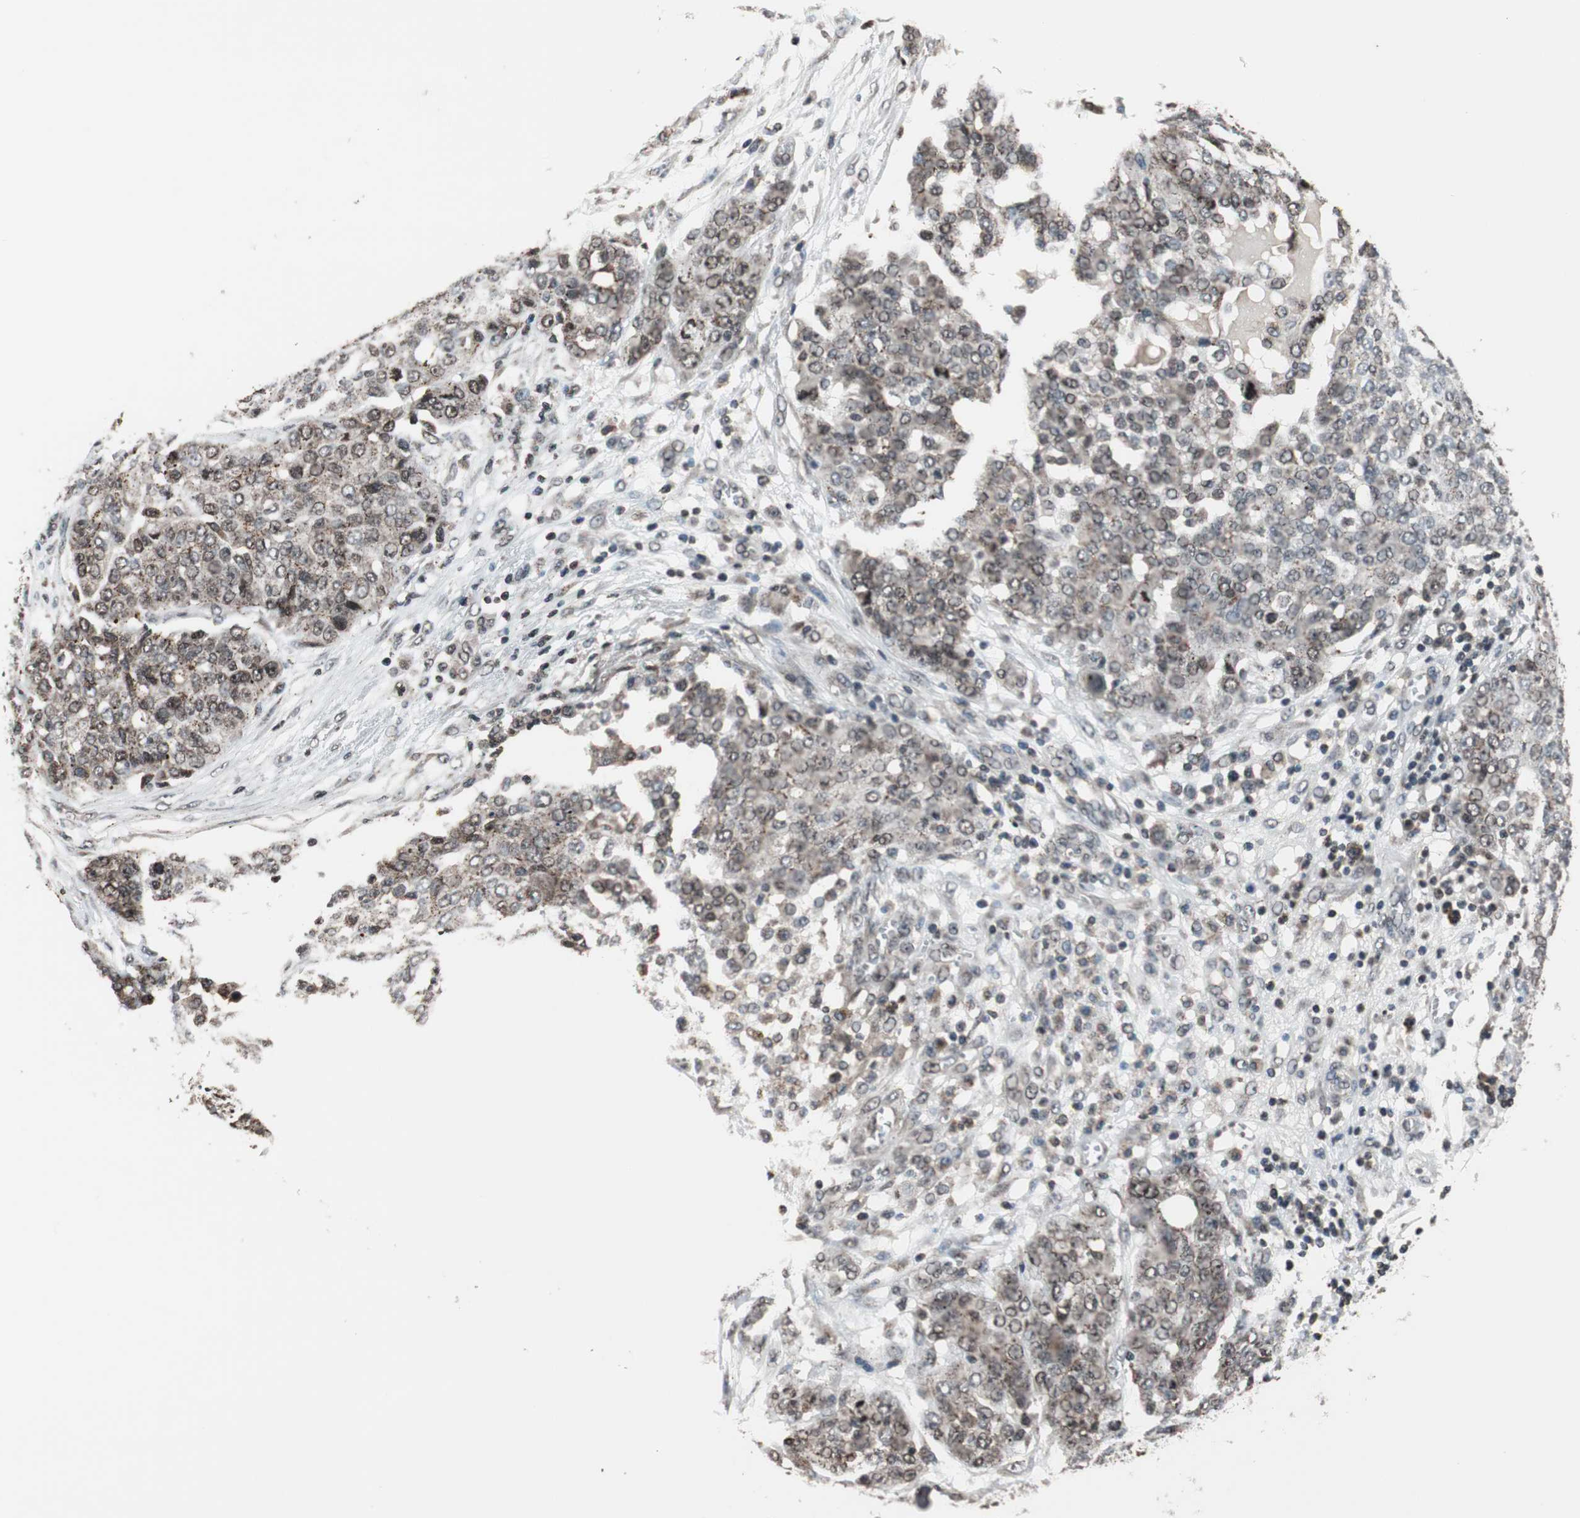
{"staining": {"intensity": "weak", "quantity": "25%-75%", "location": "nuclear"}, "tissue": "ovarian cancer", "cell_type": "Tumor cells", "image_type": "cancer", "snomed": [{"axis": "morphology", "description": "Cystadenocarcinoma, serous, NOS"}, {"axis": "topography", "description": "Soft tissue"}, {"axis": "topography", "description": "Ovary"}], "caption": "High-magnification brightfield microscopy of ovarian serous cystadenocarcinoma stained with DAB (3,3'-diaminobenzidine) (brown) and counterstained with hematoxylin (blue). tumor cells exhibit weak nuclear positivity is appreciated in about25%-75% of cells.", "gene": "RFC1", "patient": {"sex": "female", "age": 57}}